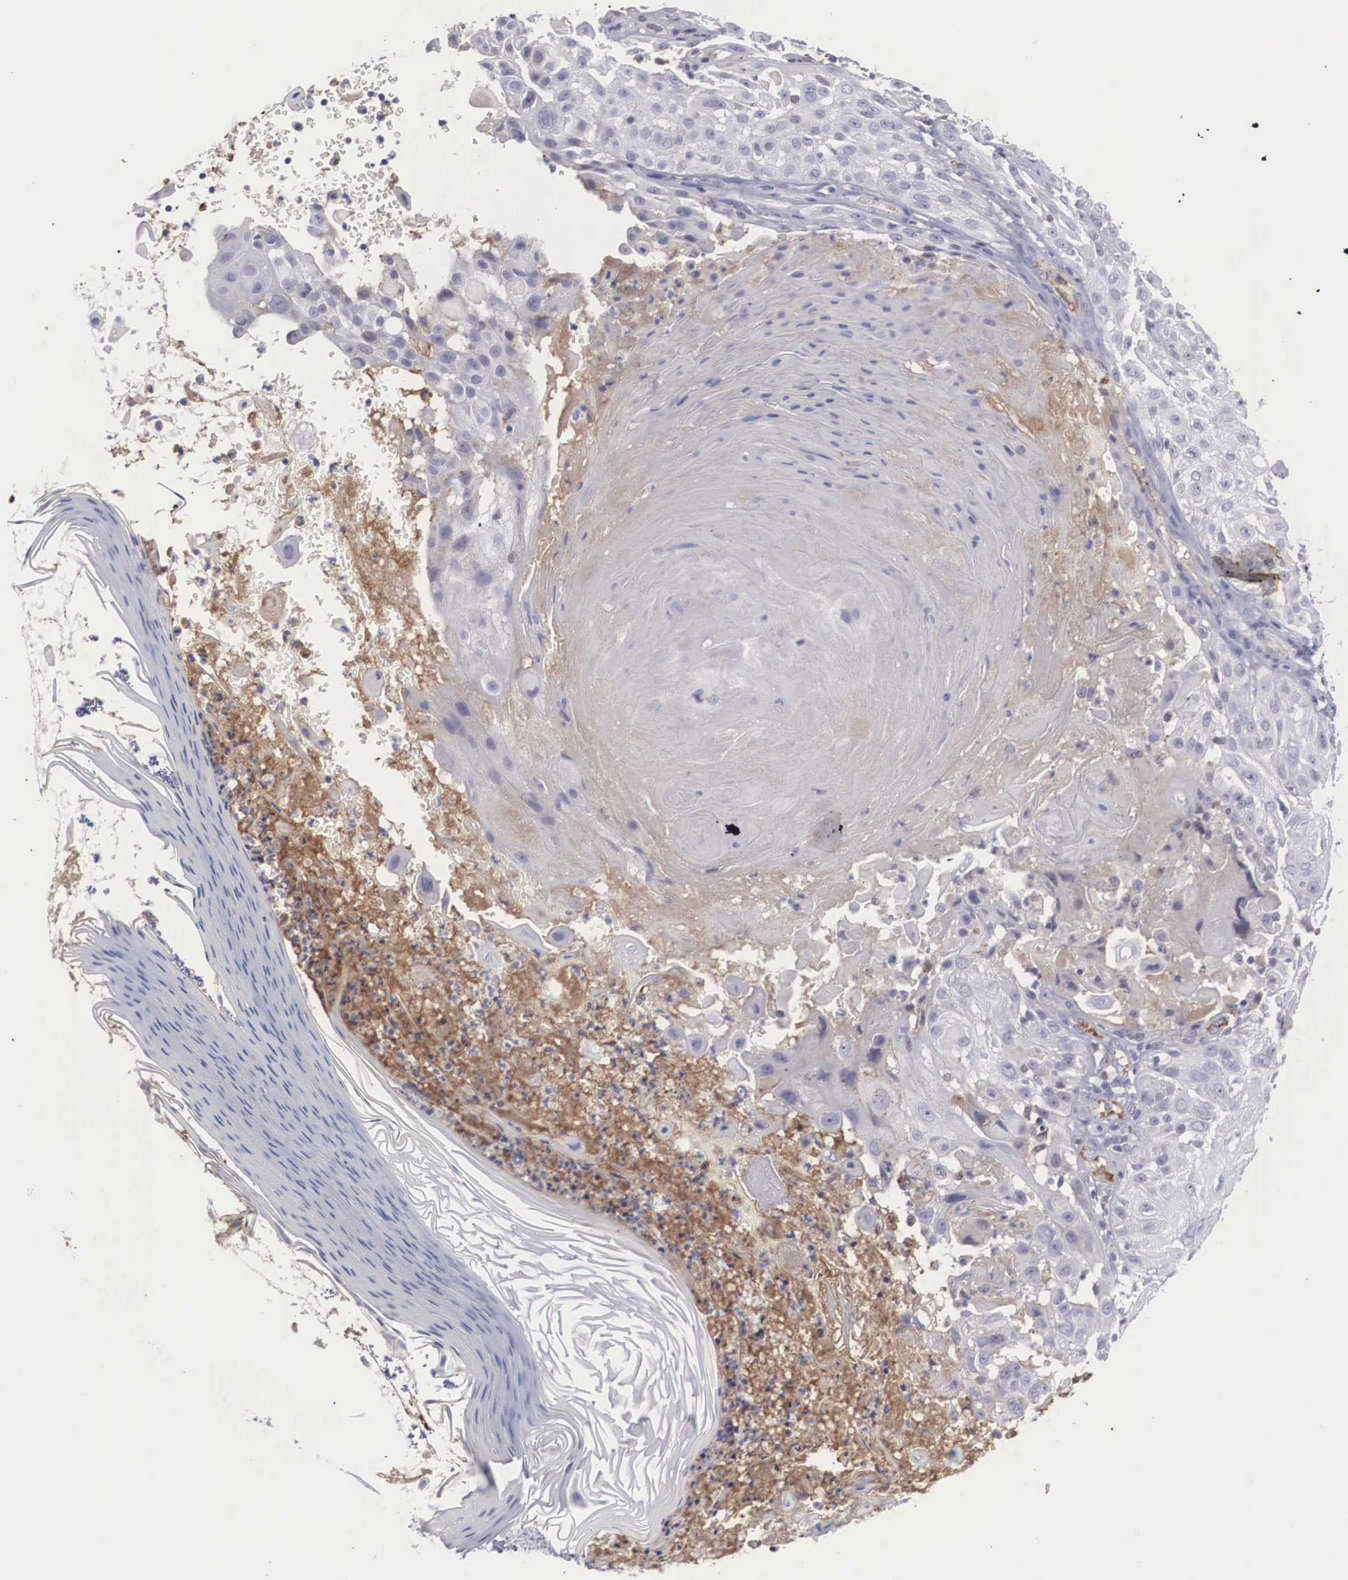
{"staining": {"intensity": "negative", "quantity": "none", "location": "none"}, "tissue": "skin cancer", "cell_type": "Tumor cells", "image_type": "cancer", "snomed": [{"axis": "morphology", "description": "Squamous cell carcinoma, NOS"}, {"axis": "topography", "description": "Skin"}], "caption": "Immunohistochemical staining of human squamous cell carcinoma (skin) exhibits no significant positivity in tumor cells.", "gene": "RBPJ", "patient": {"sex": "female", "age": 89}}